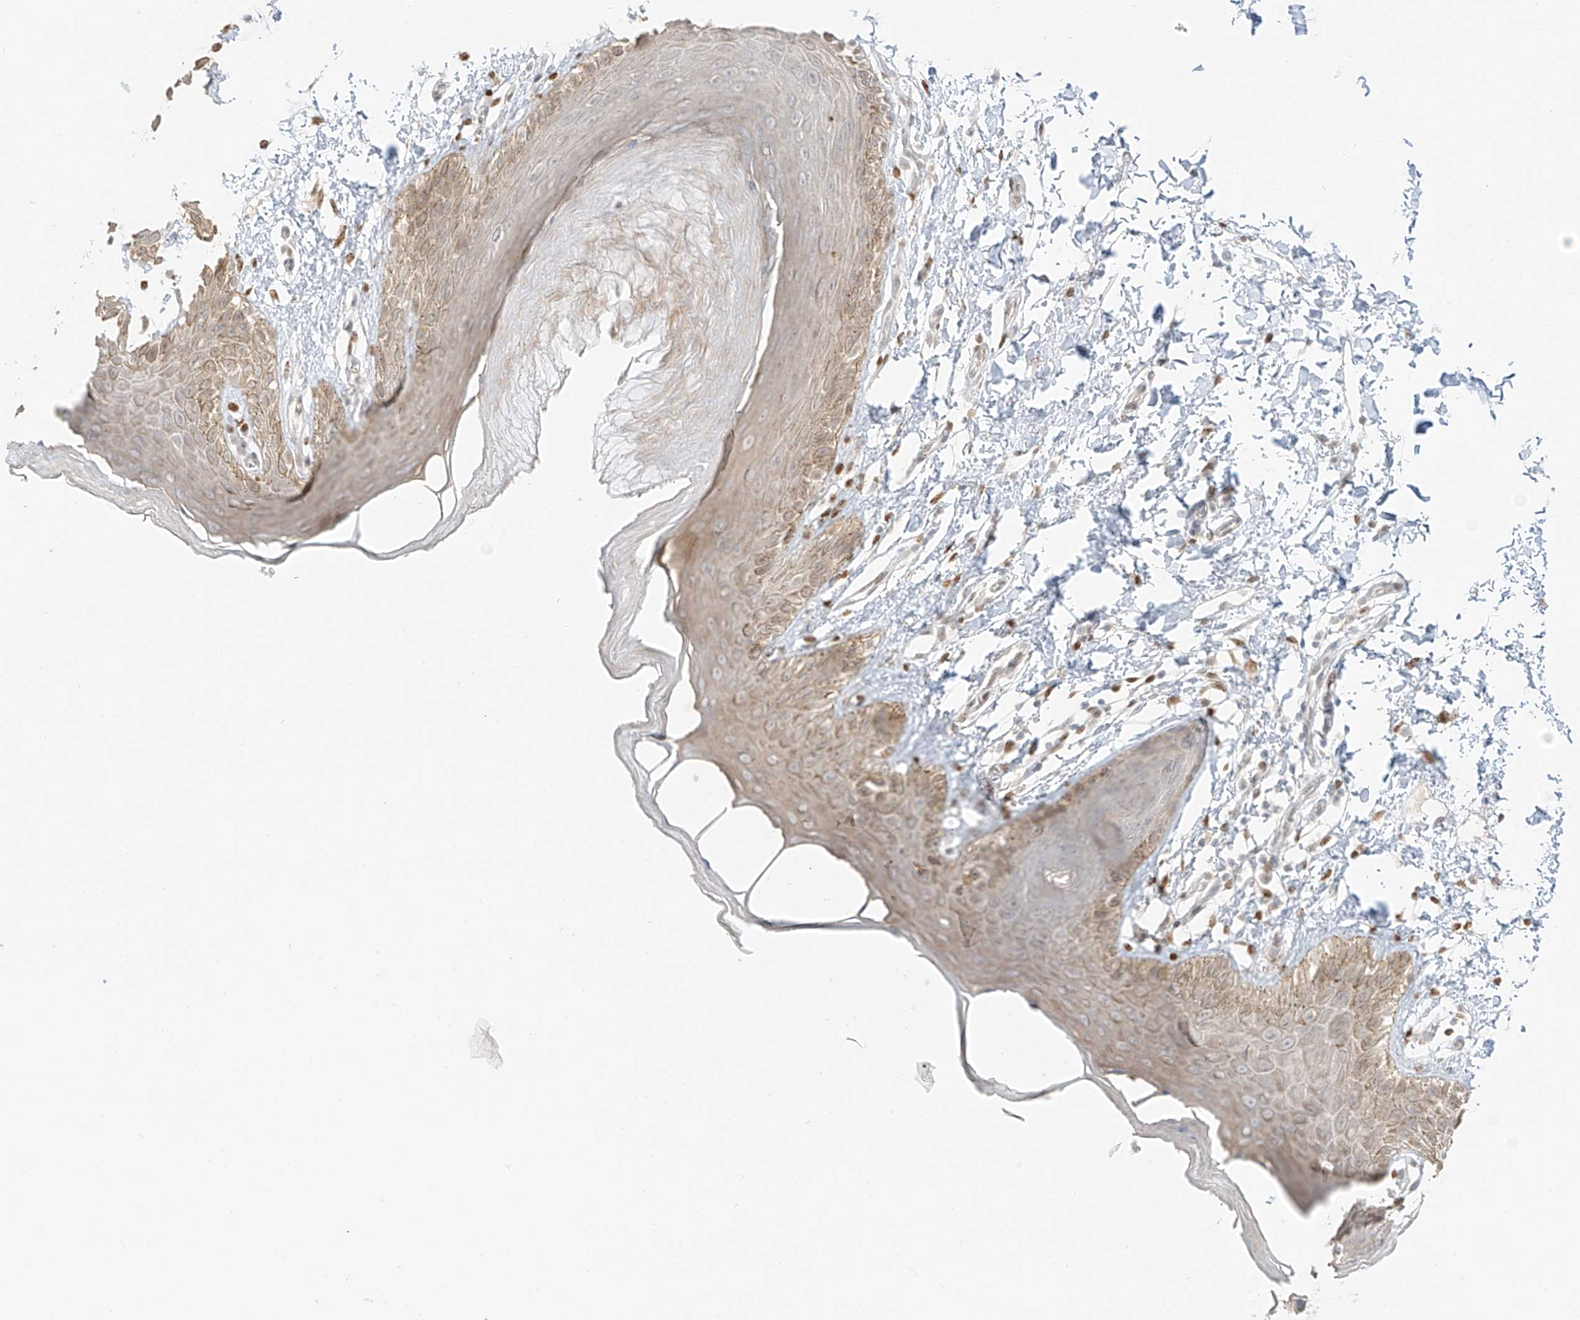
{"staining": {"intensity": "moderate", "quantity": "<25%", "location": "cytoplasmic/membranous"}, "tissue": "skin", "cell_type": "Epidermal cells", "image_type": "normal", "snomed": [{"axis": "morphology", "description": "Normal tissue, NOS"}, {"axis": "topography", "description": "Anal"}], "caption": "Epidermal cells exhibit low levels of moderate cytoplasmic/membranous expression in about <25% of cells in normal human skin. (DAB (3,3'-diaminobenzidine) IHC, brown staining for protein, blue staining for nuclei).", "gene": "ZNF774", "patient": {"sex": "male", "age": 44}}